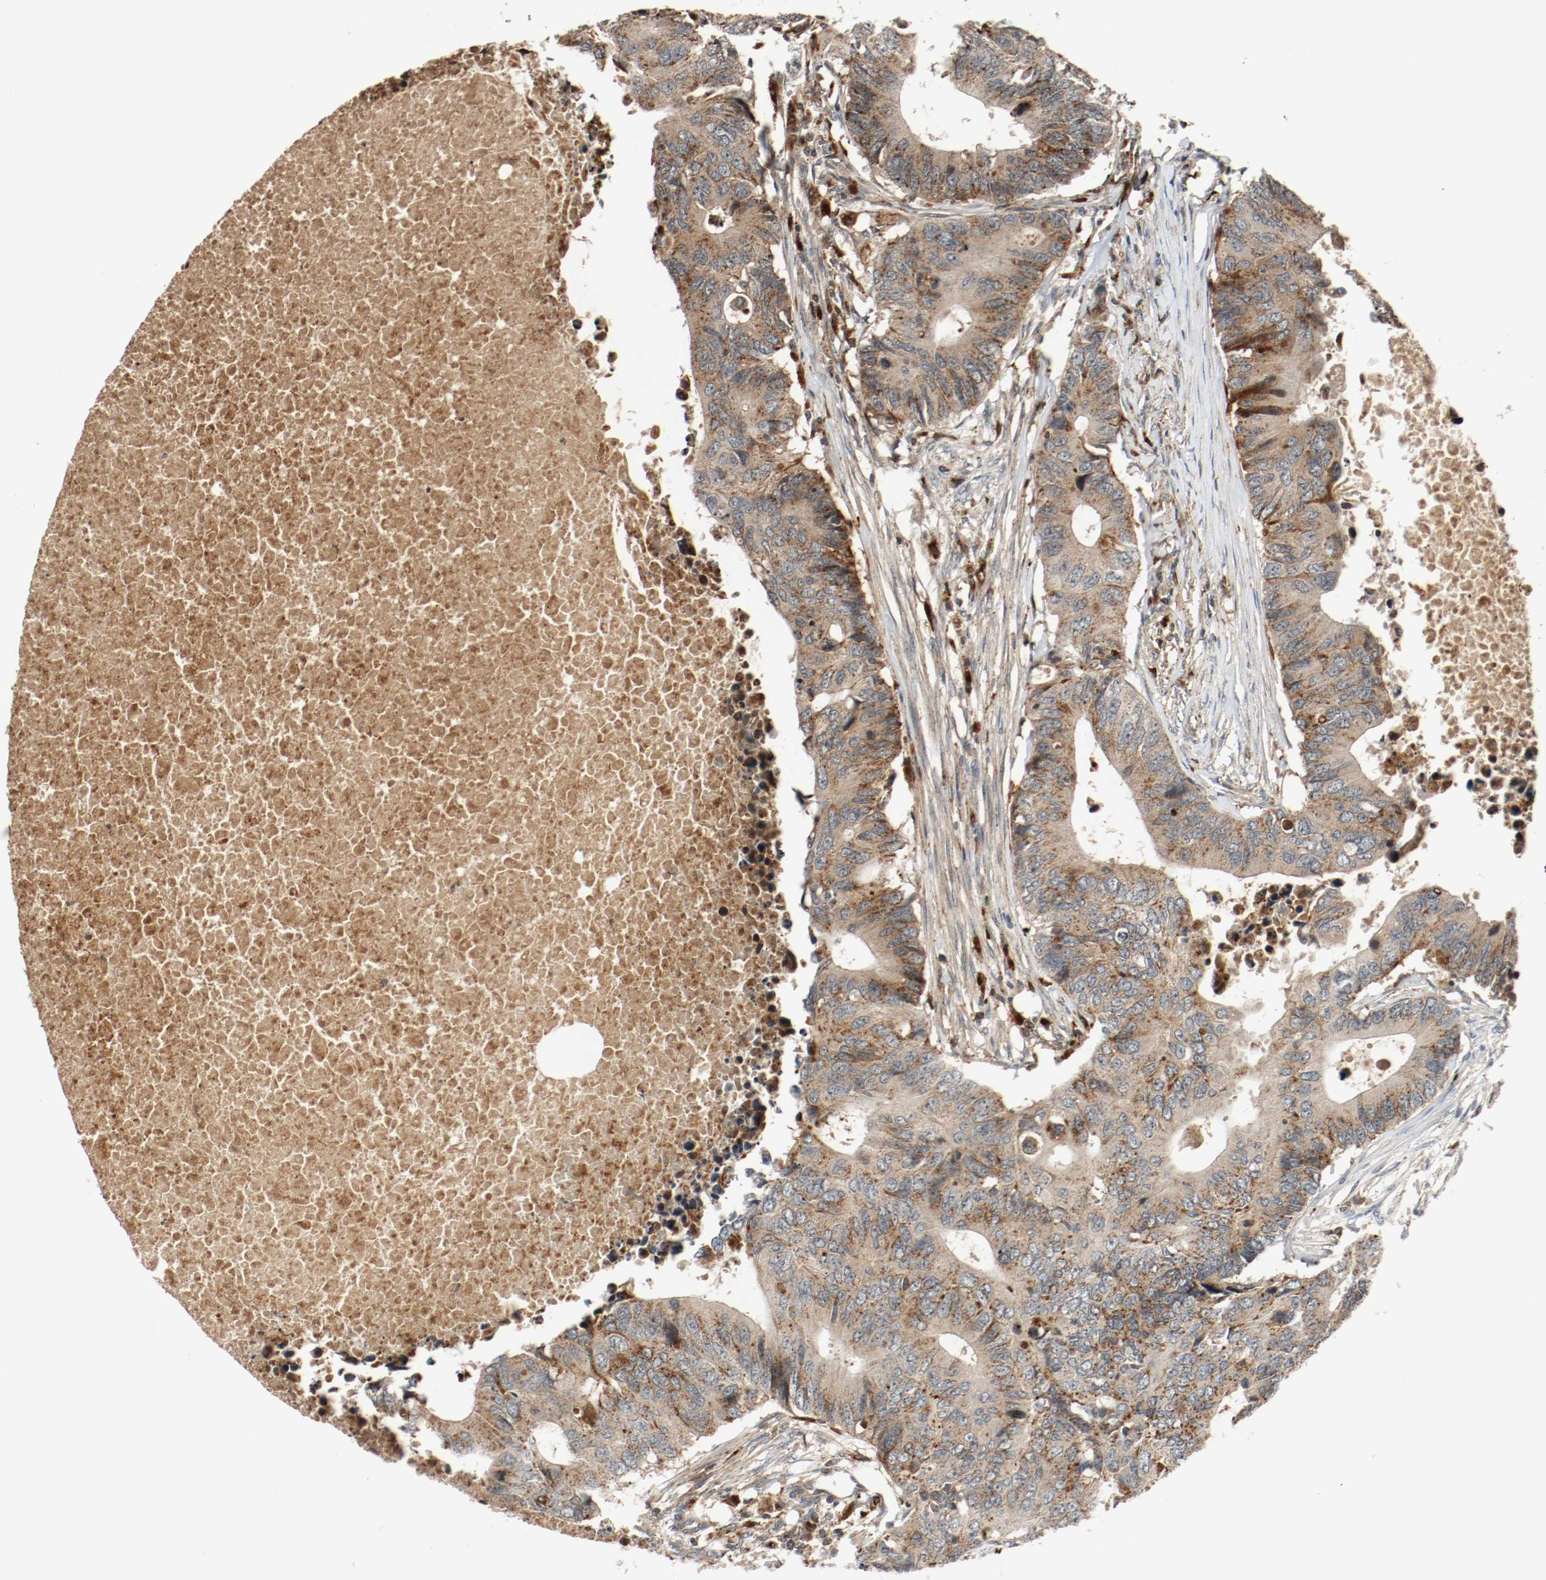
{"staining": {"intensity": "moderate", "quantity": ">75%", "location": "cytoplasmic/membranous"}, "tissue": "colorectal cancer", "cell_type": "Tumor cells", "image_type": "cancer", "snomed": [{"axis": "morphology", "description": "Adenocarcinoma, NOS"}, {"axis": "topography", "description": "Colon"}], "caption": "The photomicrograph demonstrates staining of colorectal adenocarcinoma, revealing moderate cytoplasmic/membranous protein staining (brown color) within tumor cells.", "gene": "LAMP2", "patient": {"sex": "male", "age": 71}}